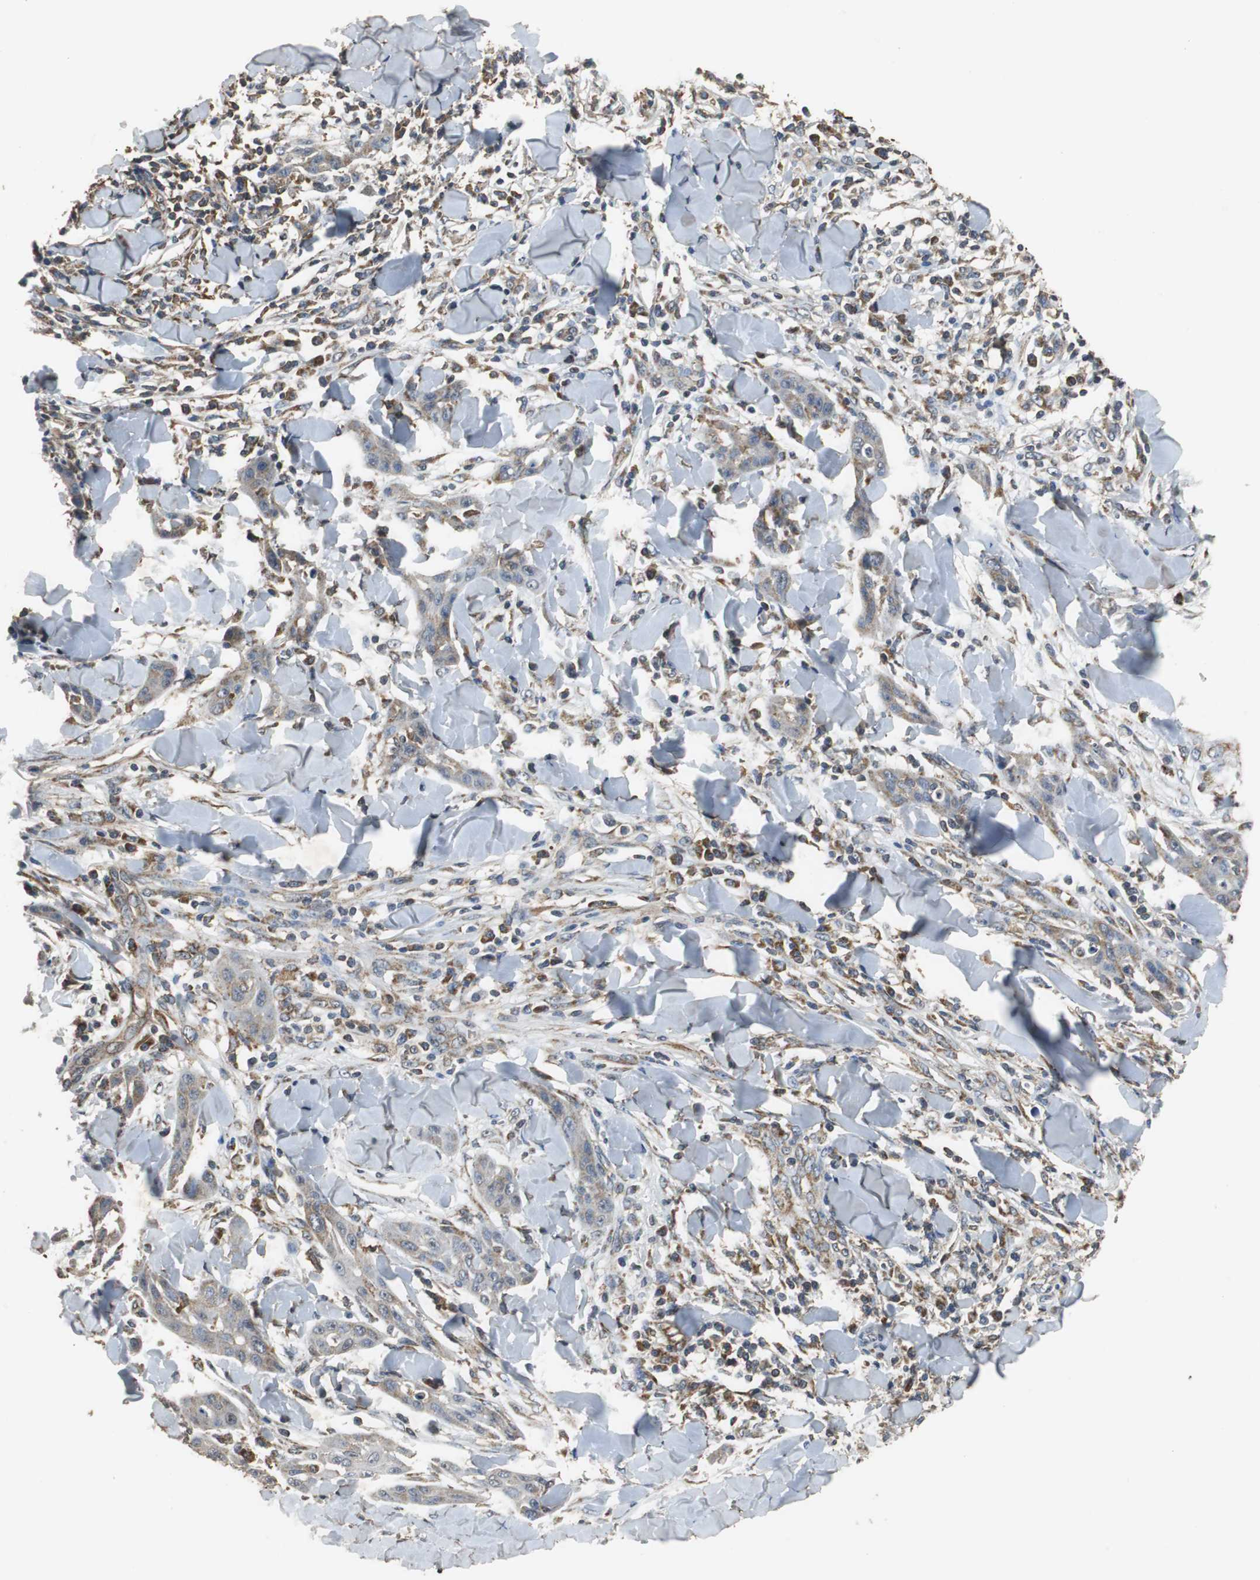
{"staining": {"intensity": "weak", "quantity": "<25%", "location": "cytoplasmic/membranous"}, "tissue": "skin cancer", "cell_type": "Tumor cells", "image_type": "cancer", "snomed": [{"axis": "morphology", "description": "Squamous cell carcinoma, NOS"}, {"axis": "topography", "description": "Skin"}], "caption": "This image is of skin squamous cell carcinoma stained with IHC to label a protein in brown with the nuclei are counter-stained blue. There is no expression in tumor cells. Brightfield microscopy of IHC stained with DAB (3,3'-diaminobenzidine) (brown) and hematoxylin (blue), captured at high magnification.", "gene": "NNT", "patient": {"sex": "male", "age": 24}}